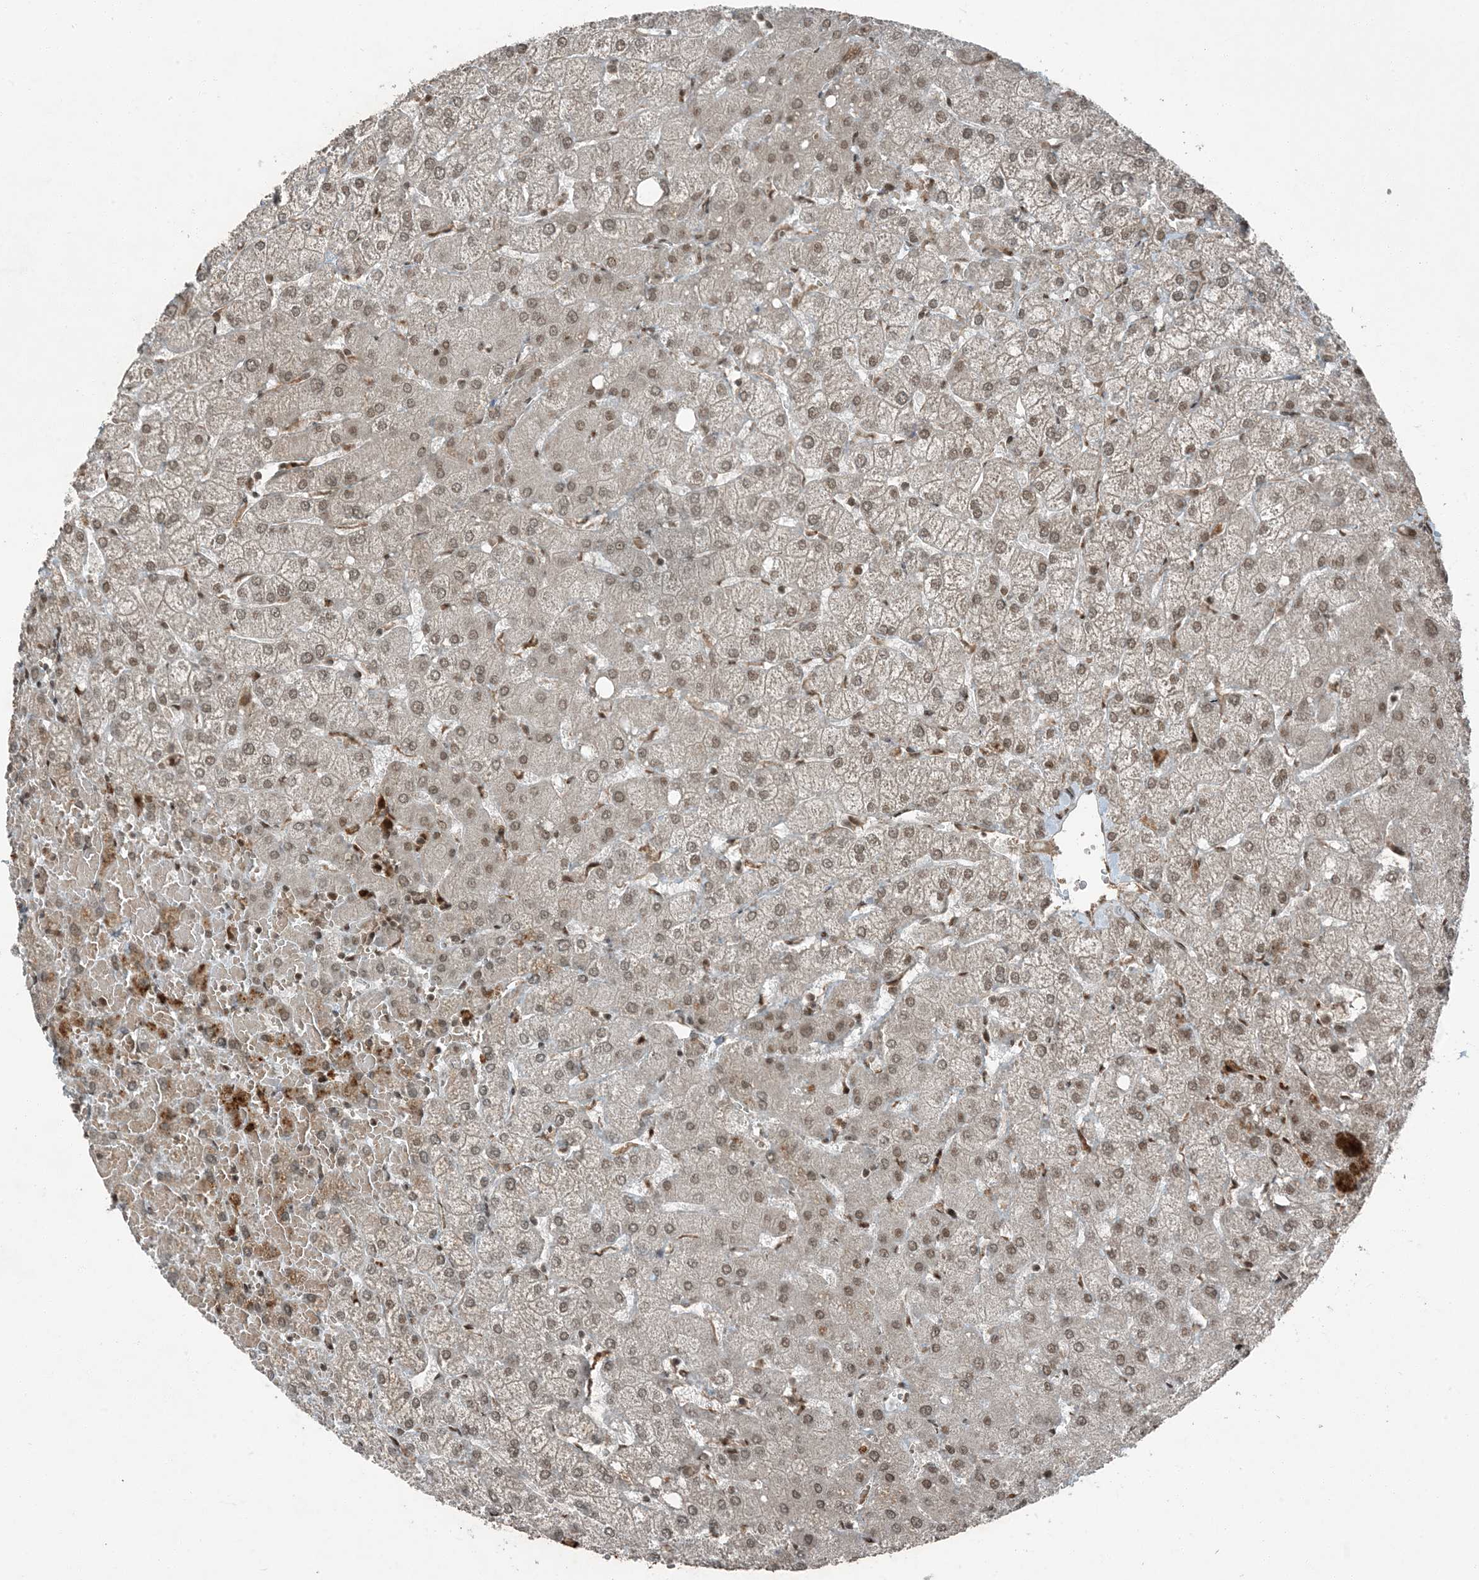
{"staining": {"intensity": "weak", "quantity": ">75%", "location": "nuclear"}, "tissue": "liver", "cell_type": "Cholangiocytes", "image_type": "normal", "snomed": [{"axis": "morphology", "description": "Normal tissue, NOS"}, {"axis": "topography", "description": "Liver"}], "caption": "IHC of unremarkable human liver displays low levels of weak nuclear staining in approximately >75% of cholangiocytes. Using DAB (brown) and hematoxylin (blue) stains, captured at high magnification using brightfield microscopy.", "gene": "TRAPPC12", "patient": {"sex": "female", "age": 54}}